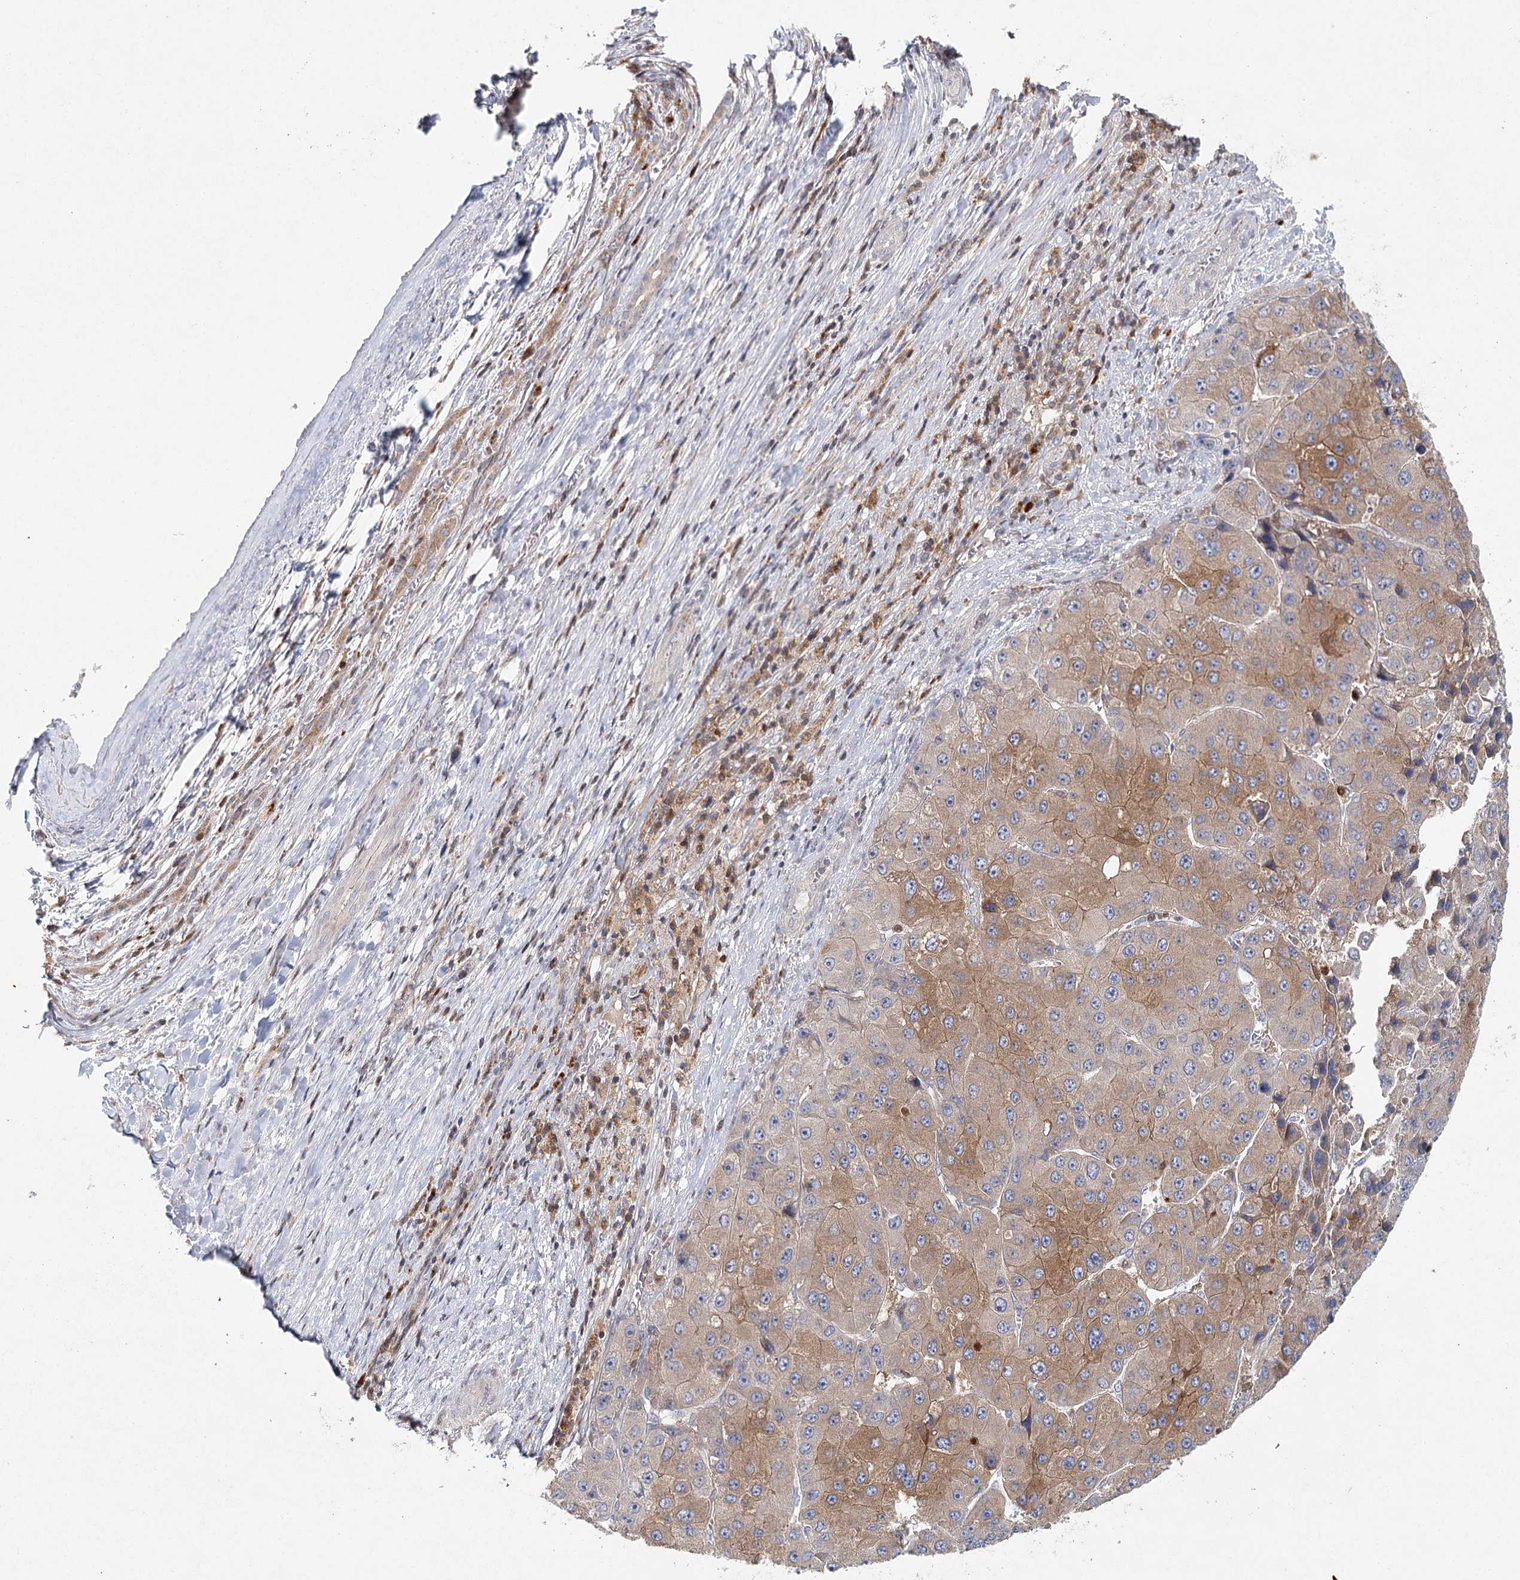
{"staining": {"intensity": "moderate", "quantity": ">75%", "location": "cytoplasmic/membranous"}, "tissue": "liver cancer", "cell_type": "Tumor cells", "image_type": "cancer", "snomed": [{"axis": "morphology", "description": "Carcinoma, Hepatocellular, NOS"}, {"axis": "topography", "description": "Liver"}], "caption": "Moderate cytoplasmic/membranous expression for a protein is seen in about >75% of tumor cells of liver cancer (hepatocellular carcinoma) using immunohistochemistry.", "gene": "SLC41A2", "patient": {"sex": "female", "age": 73}}